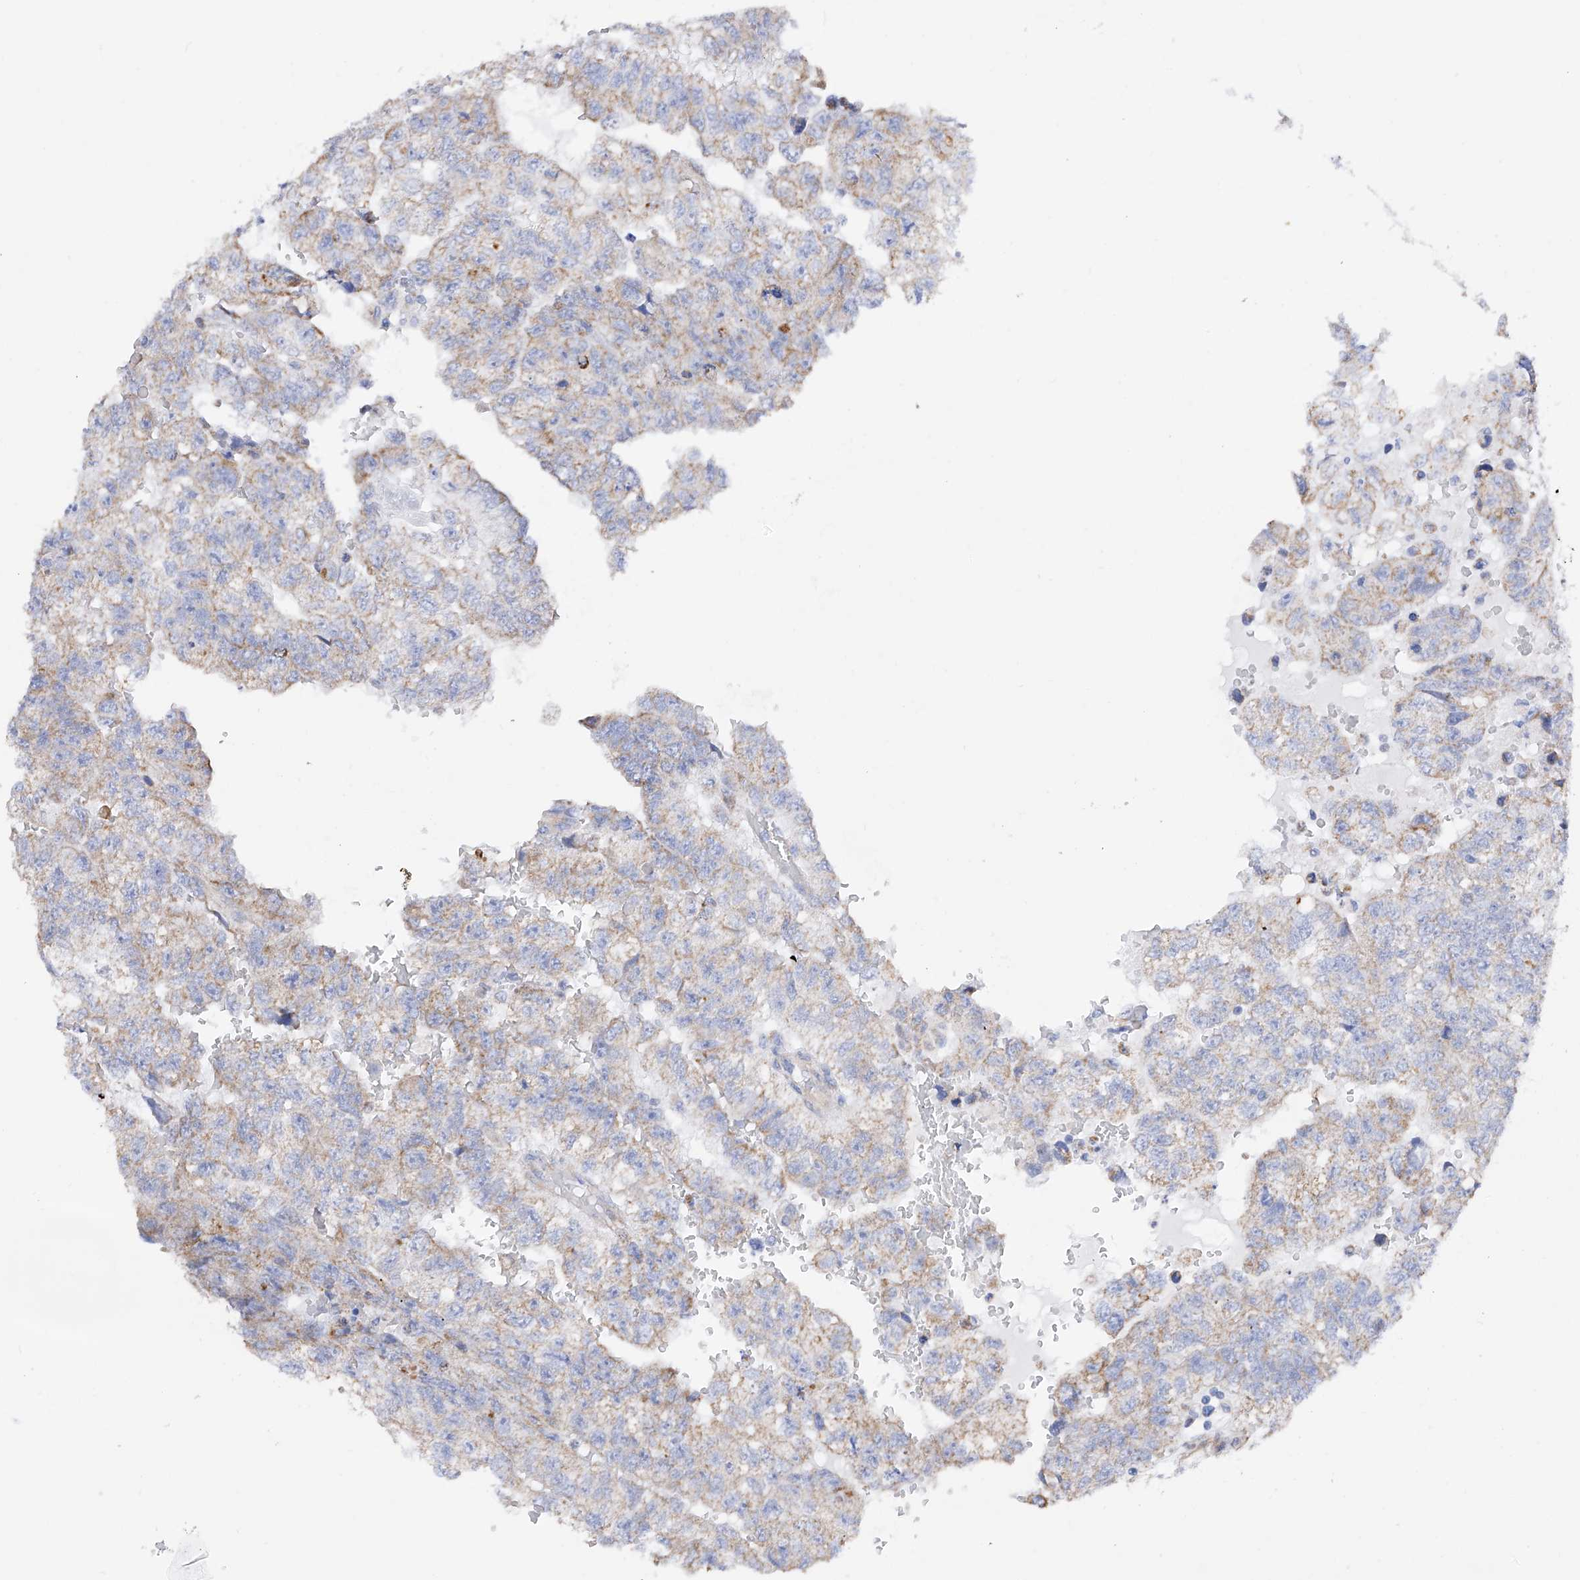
{"staining": {"intensity": "weak", "quantity": "<25%", "location": "cytoplasmic/membranous"}, "tissue": "testis cancer", "cell_type": "Tumor cells", "image_type": "cancer", "snomed": [{"axis": "morphology", "description": "Carcinoma, Embryonal, NOS"}, {"axis": "topography", "description": "Testis"}], "caption": "The immunohistochemistry micrograph has no significant staining in tumor cells of embryonal carcinoma (testis) tissue. The staining is performed using DAB (3,3'-diaminobenzidine) brown chromogen with nuclei counter-stained in using hematoxylin.", "gene": "FLG", "patient": {"sex": "male", "age": 36}}